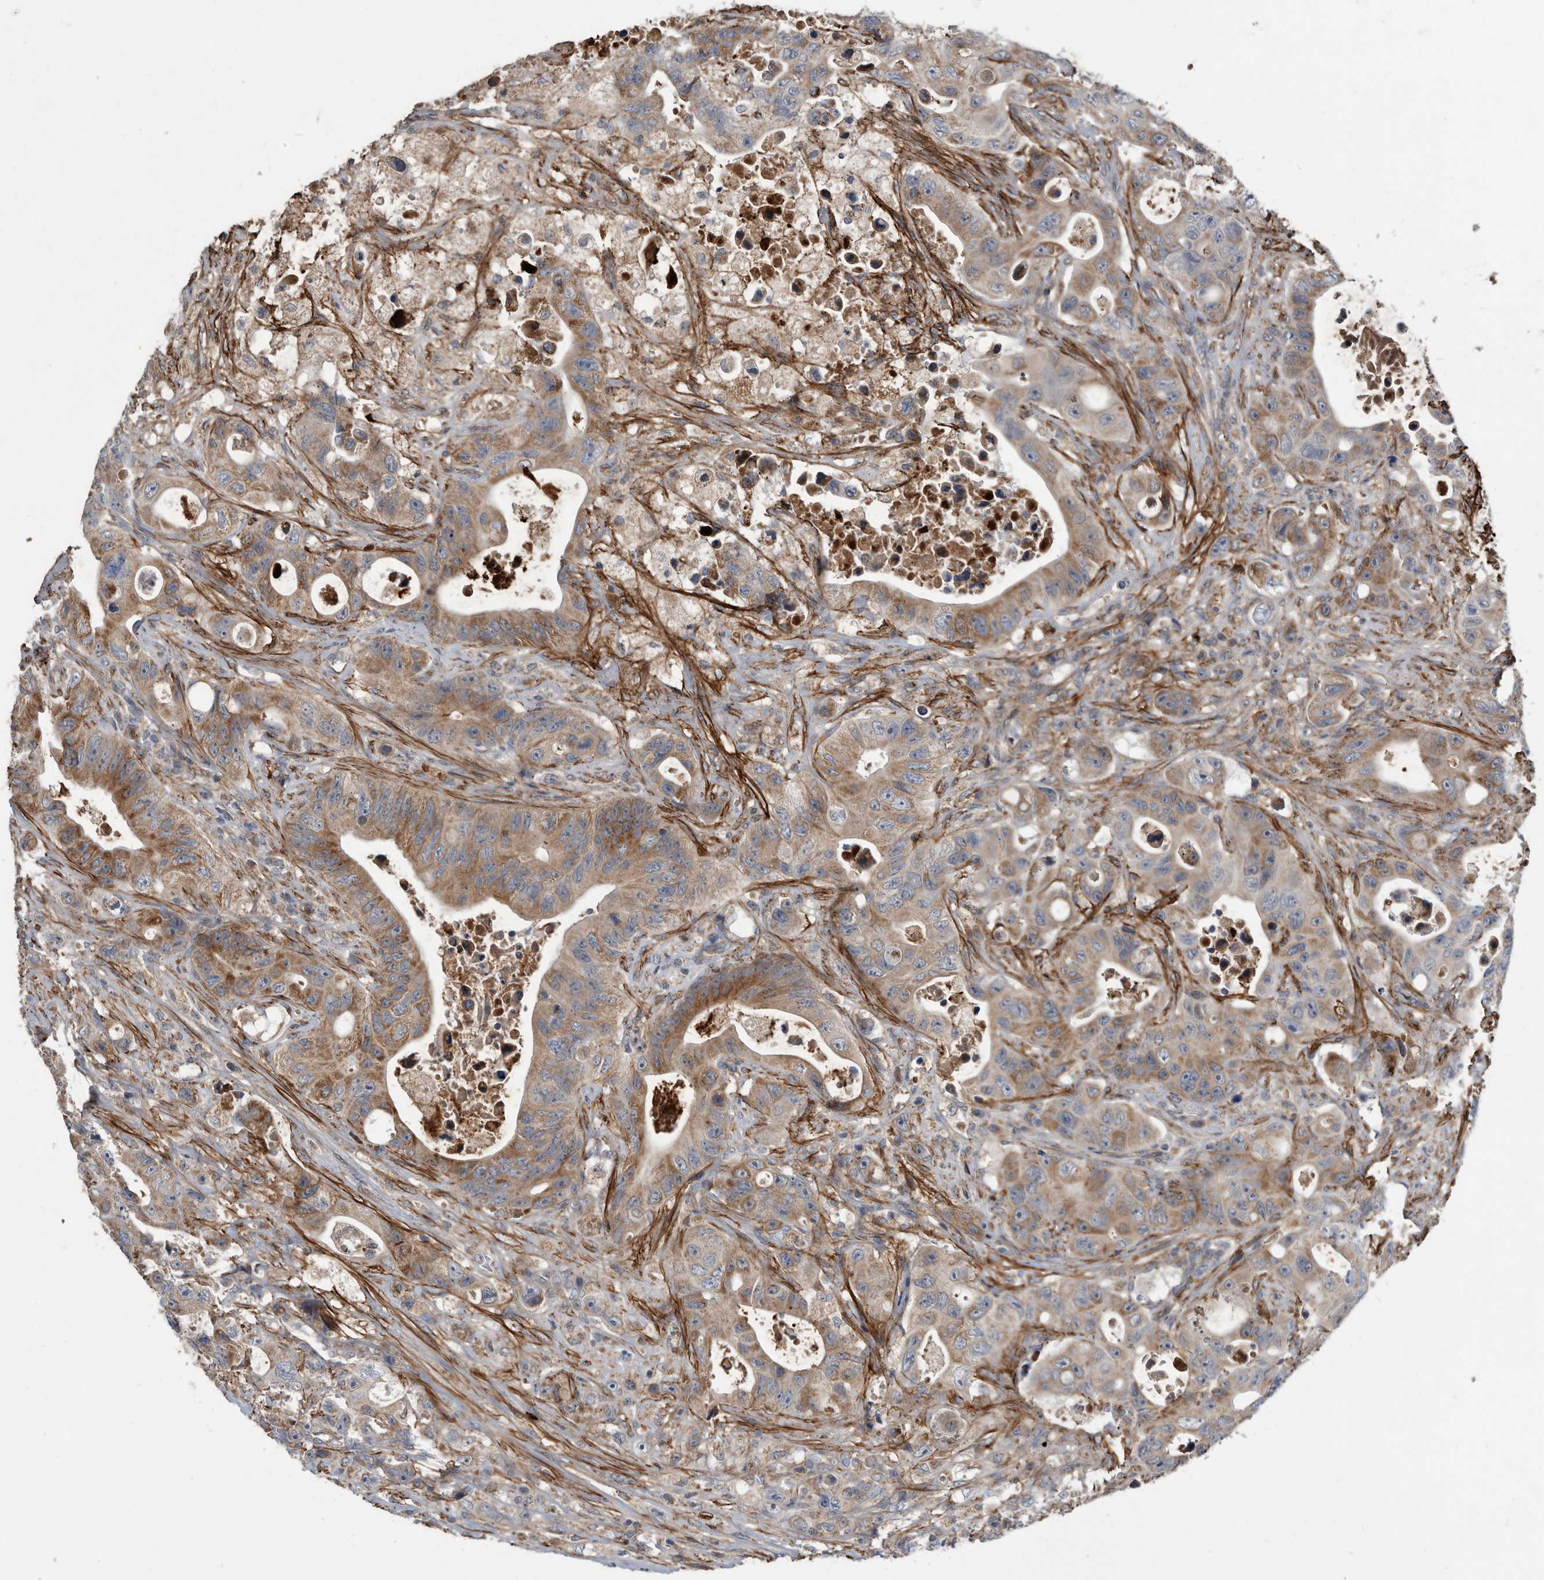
{"staining": {"intensity": "moderate", "quantity": ">75%", "location": "cytoplasmic/membranous"}, "tissue": "colorectal cancer", "cell_type": "Tumor cells", "image_type": "cancer", "snomed": [{"axis": "morphology", "description": "Adenocarcinoma, NOS"}, {"axis": "topography", "description": "Colon"}], "caption": "This is an image of immunohistochemistry staining of colorectal adenocarcinoma, which shows moderate expression in the cytoplasmic/membranous of tumor cells.", "gene": "PI15", "patient": {"sex": "female", "age": 46}}